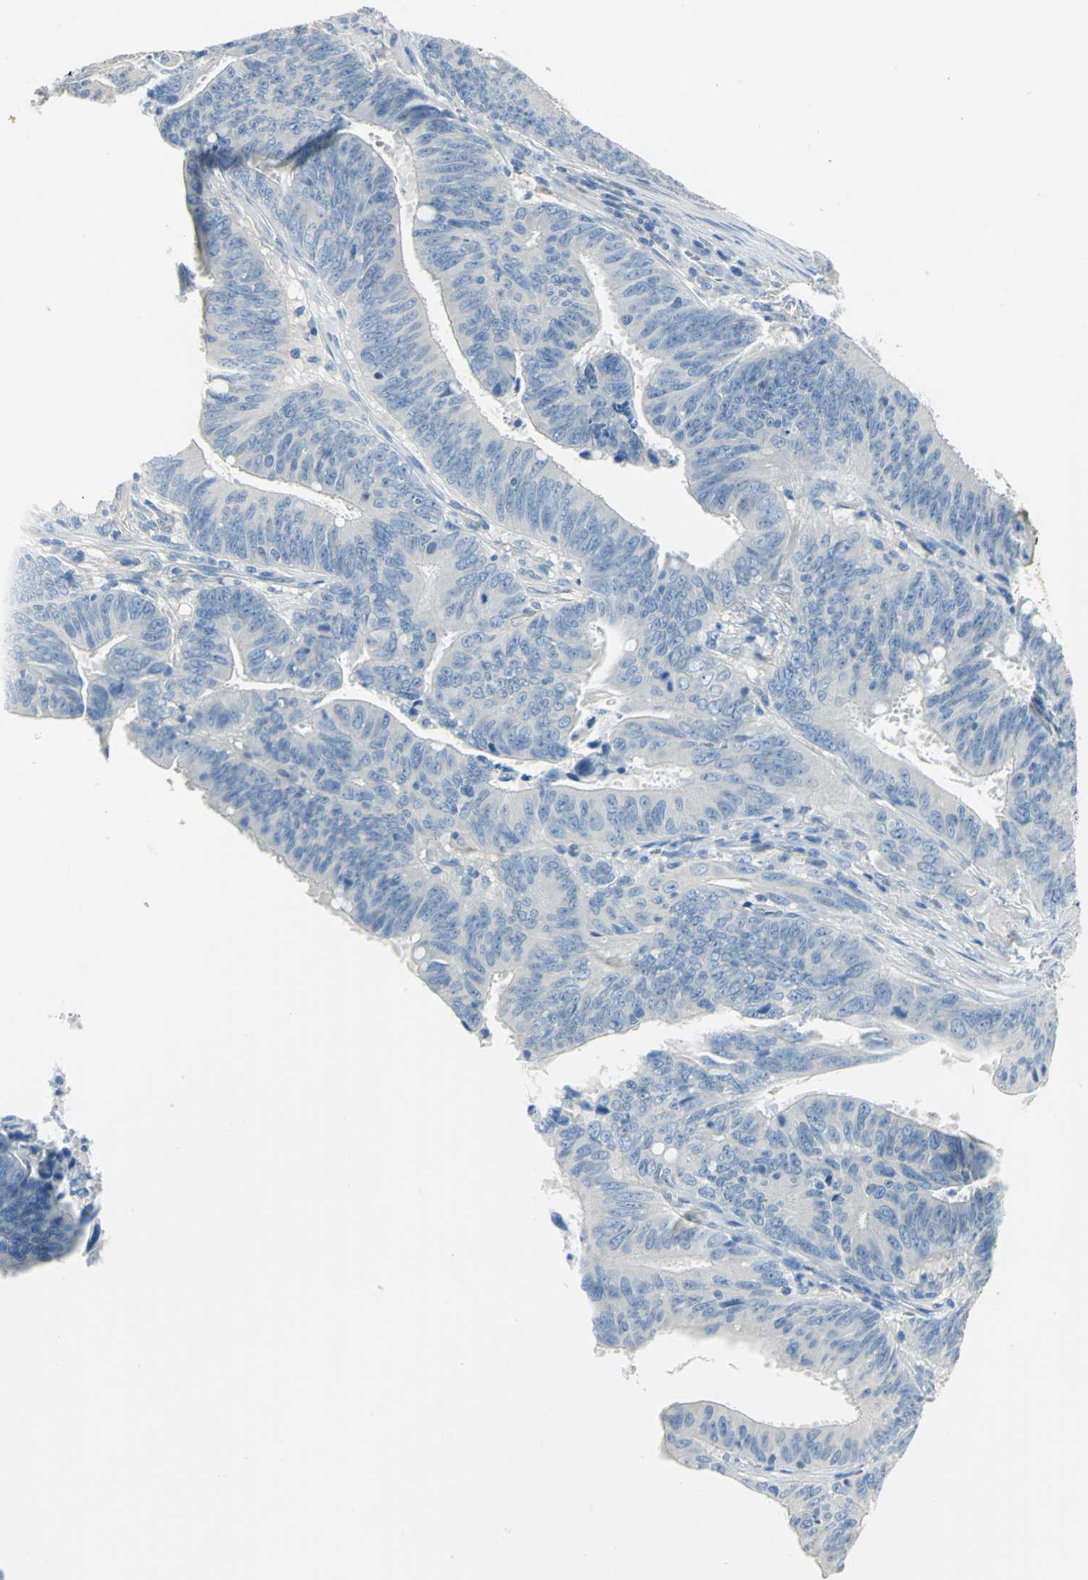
{"staining": {"intensity": "negative", "quantity": "none", "location": "none"}, "tissue": "colorectal cancer", "cell_type": "Tumor cells", "image_type": "cancer", "snomed": [{"axis": "morphology", "description": "Adenocarcinoma, NOS"}, {"axis": "topography", "description": "Colon"}], "caption": "DAB immunohistochemical staining of colorectal cancer demonstrates no significant positivity in tumor cells.", "gene": "UCHL1", "patient": {"sex": "male", "age": 45}}